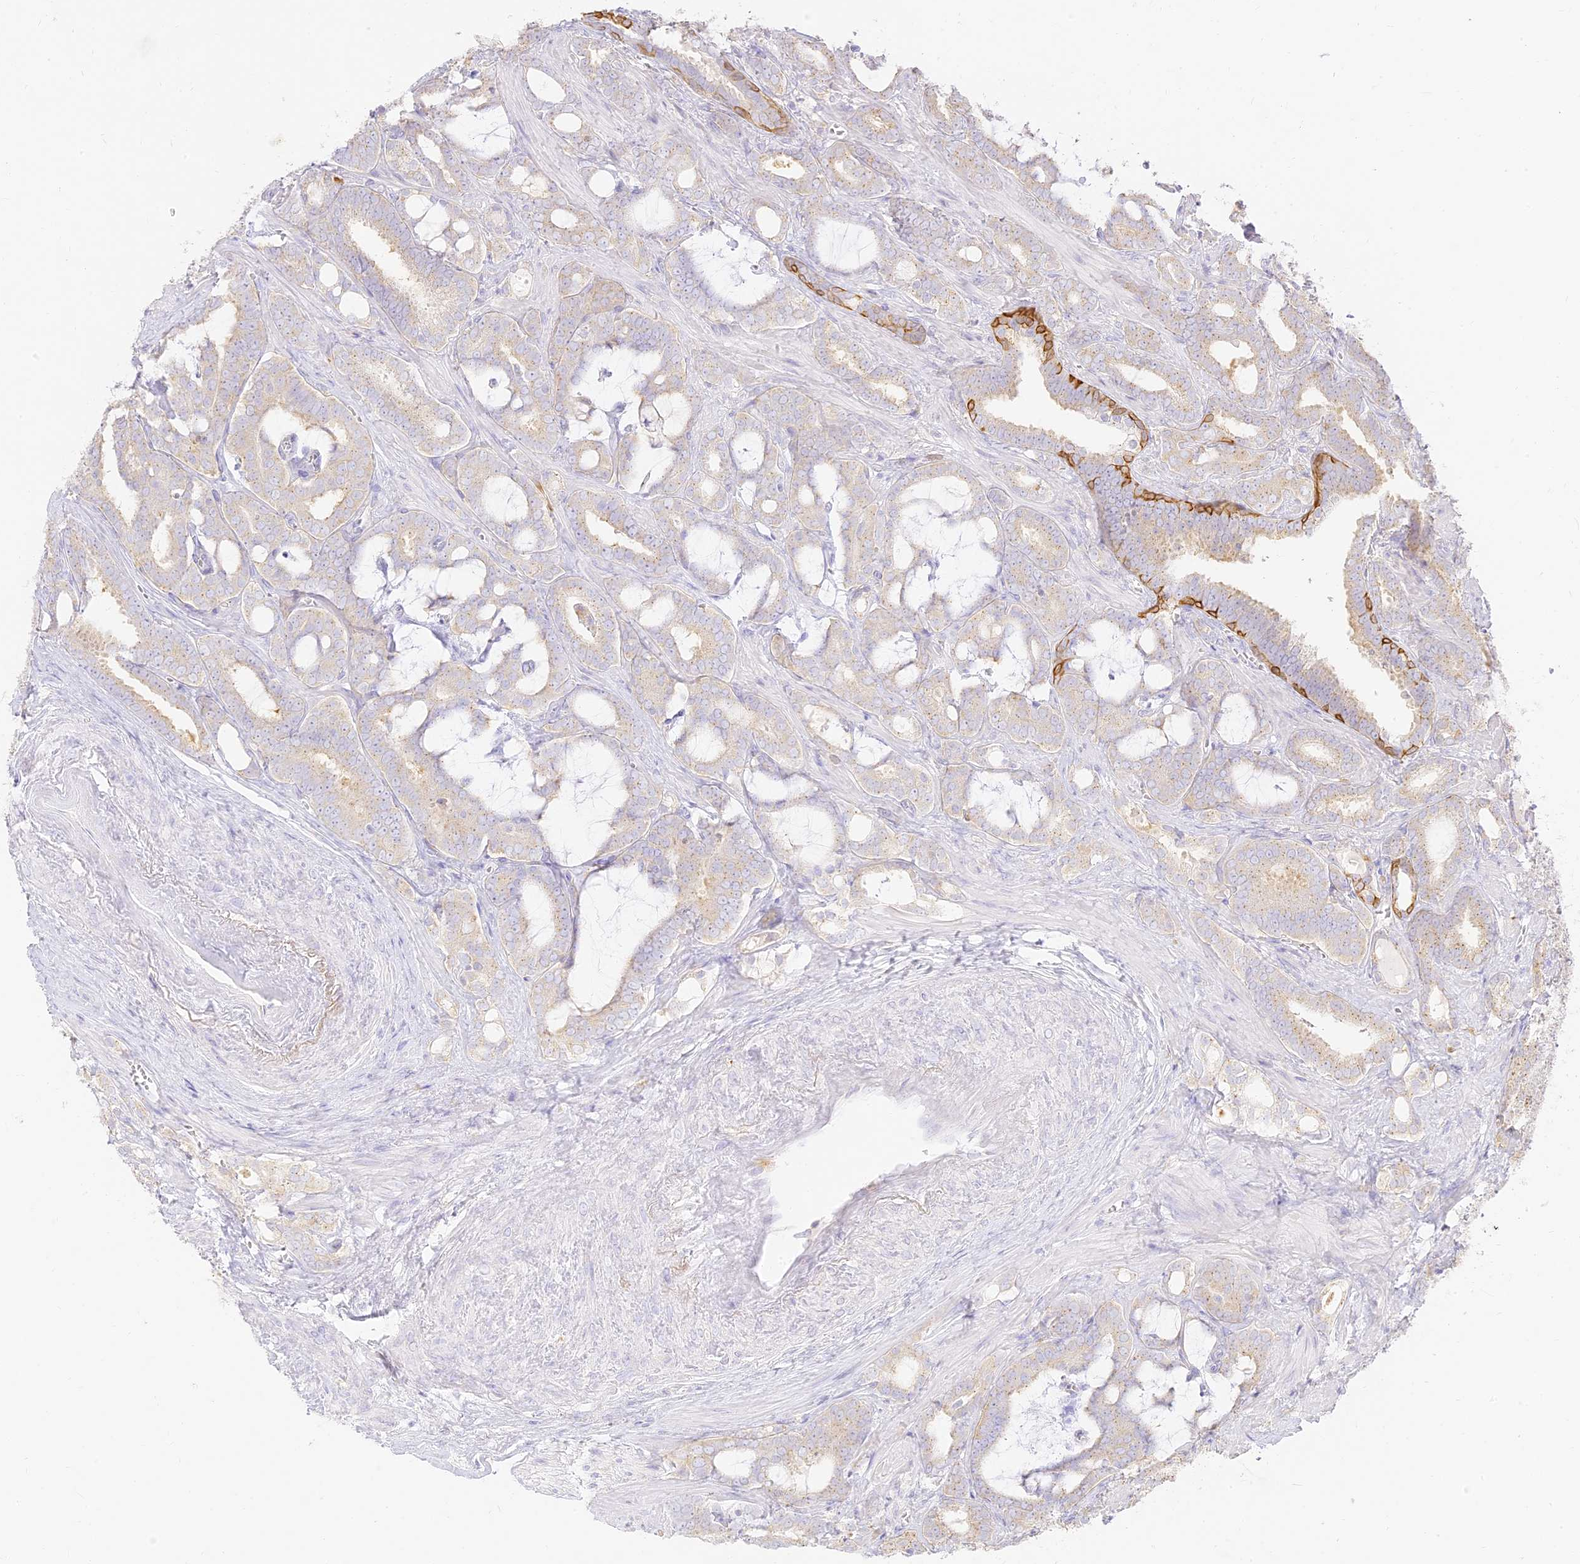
{"staining": {"intensity": "weak", "quantity": "<25%", "location": "cytoplasmic/membranous"}, "tissue": "prostate cancer", "cell_type": "Tumor cells", "image_type": "cancer", "snomed": [{"axis": "morphology", "description": "Adenocarcinoma, High grade"}, {"axis": "topography", "description": "Prostate and seminal vesicle, NOS"}], "caption": "Photomicrograph shows no significant protein staining in tumor cells of prostate cancer.", "gene": "SEC13", "patient": {"sex": "male", "age": 67}}